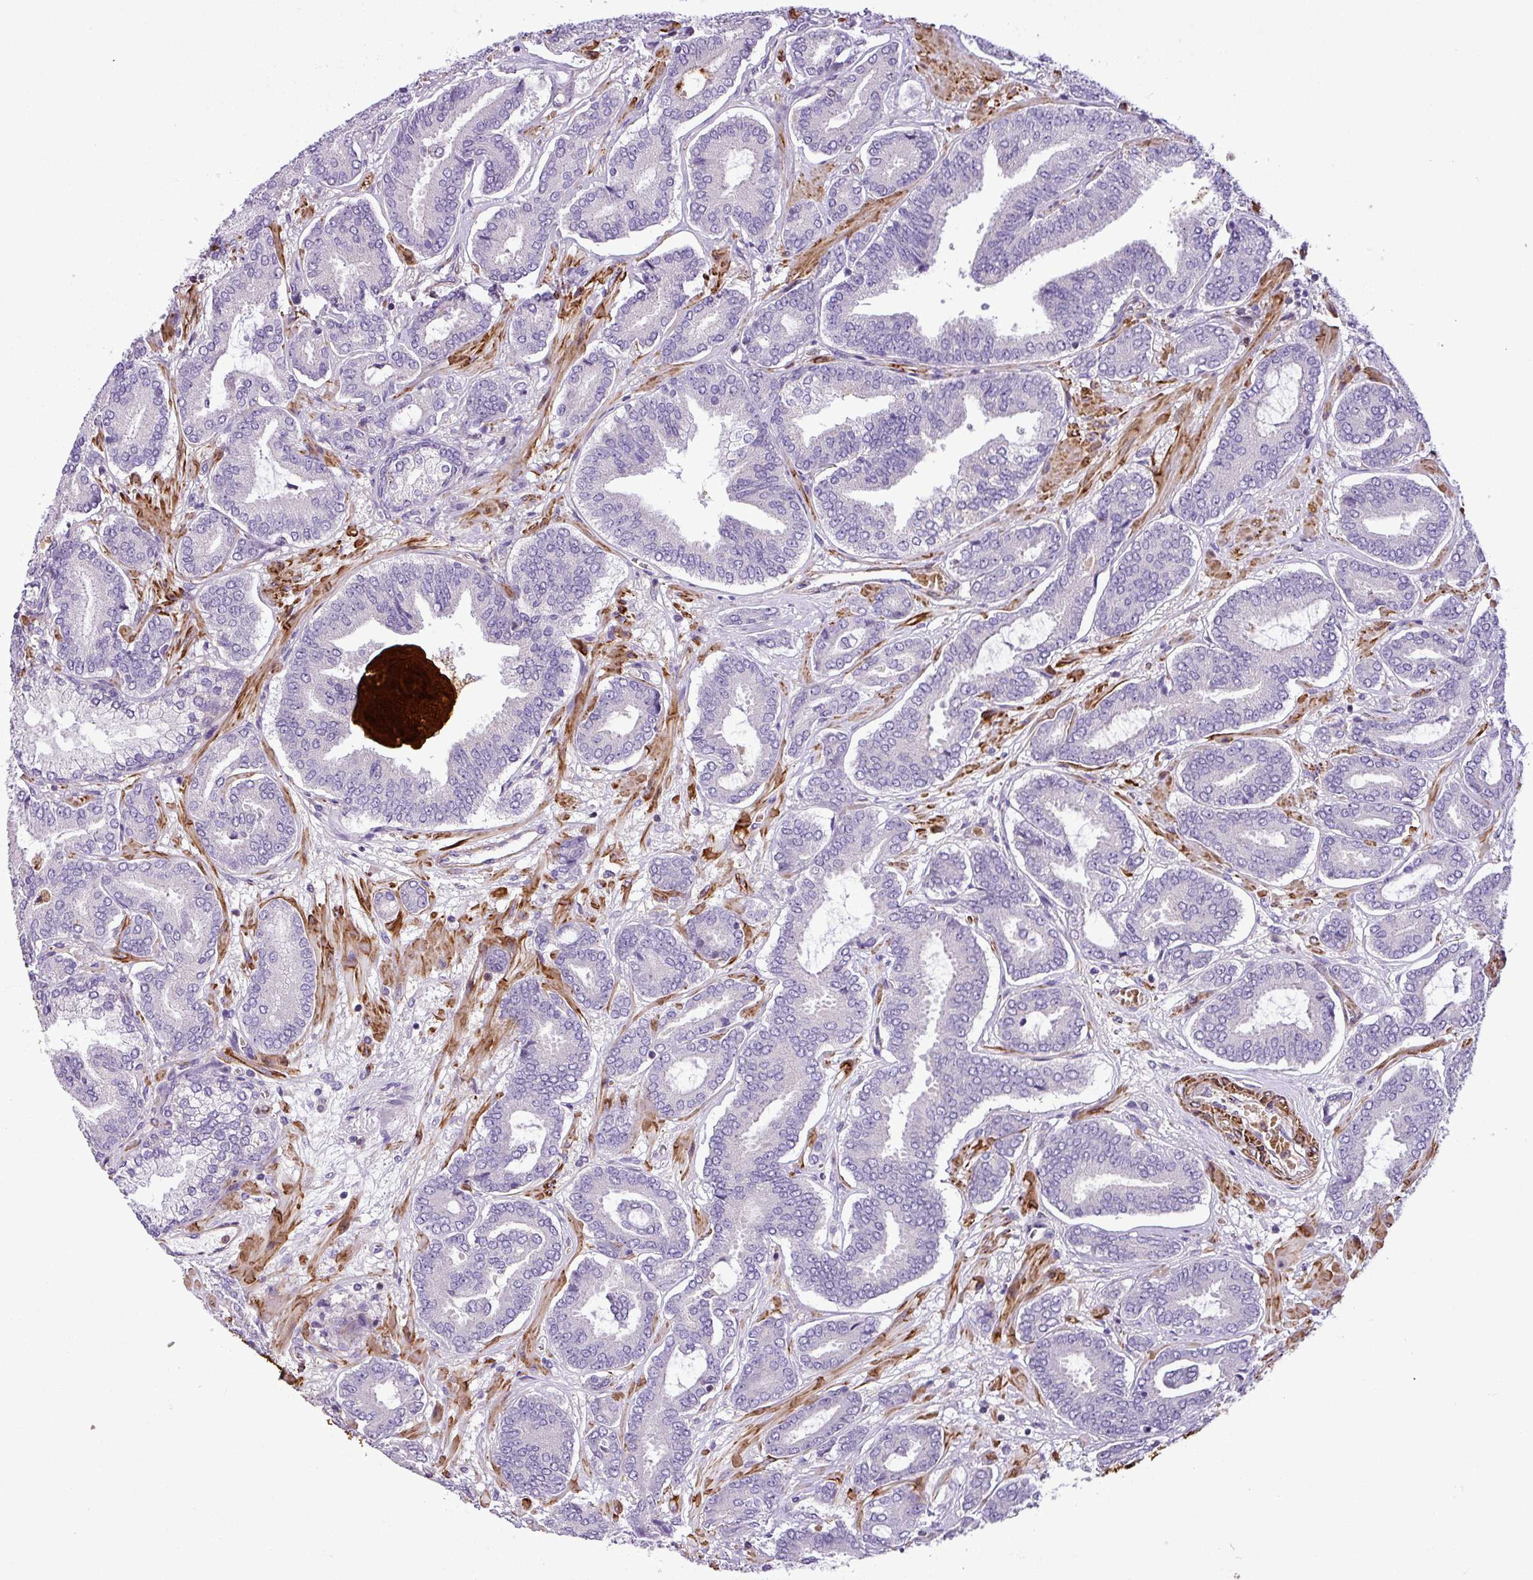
{"staining": {"intensity": "negative", "quantity": "none", "location": "none"}, "tissue": "prostate cancer", "cell_type": "Tumor cells", "image_type": "cancer", "snomed": [{"axis": "morphology", "description": "Adenocarcinoma, Low grade"}, {"axis": "topography", "description": "Prostate and seminal vesicle, NOS"}], "caption": "Image shows no protein expression in tumor cells of prostate low-grade adenocarcinoma tissue.", "gene": "NBEAL2", "patient": {"sex": "male", "age": 61}}